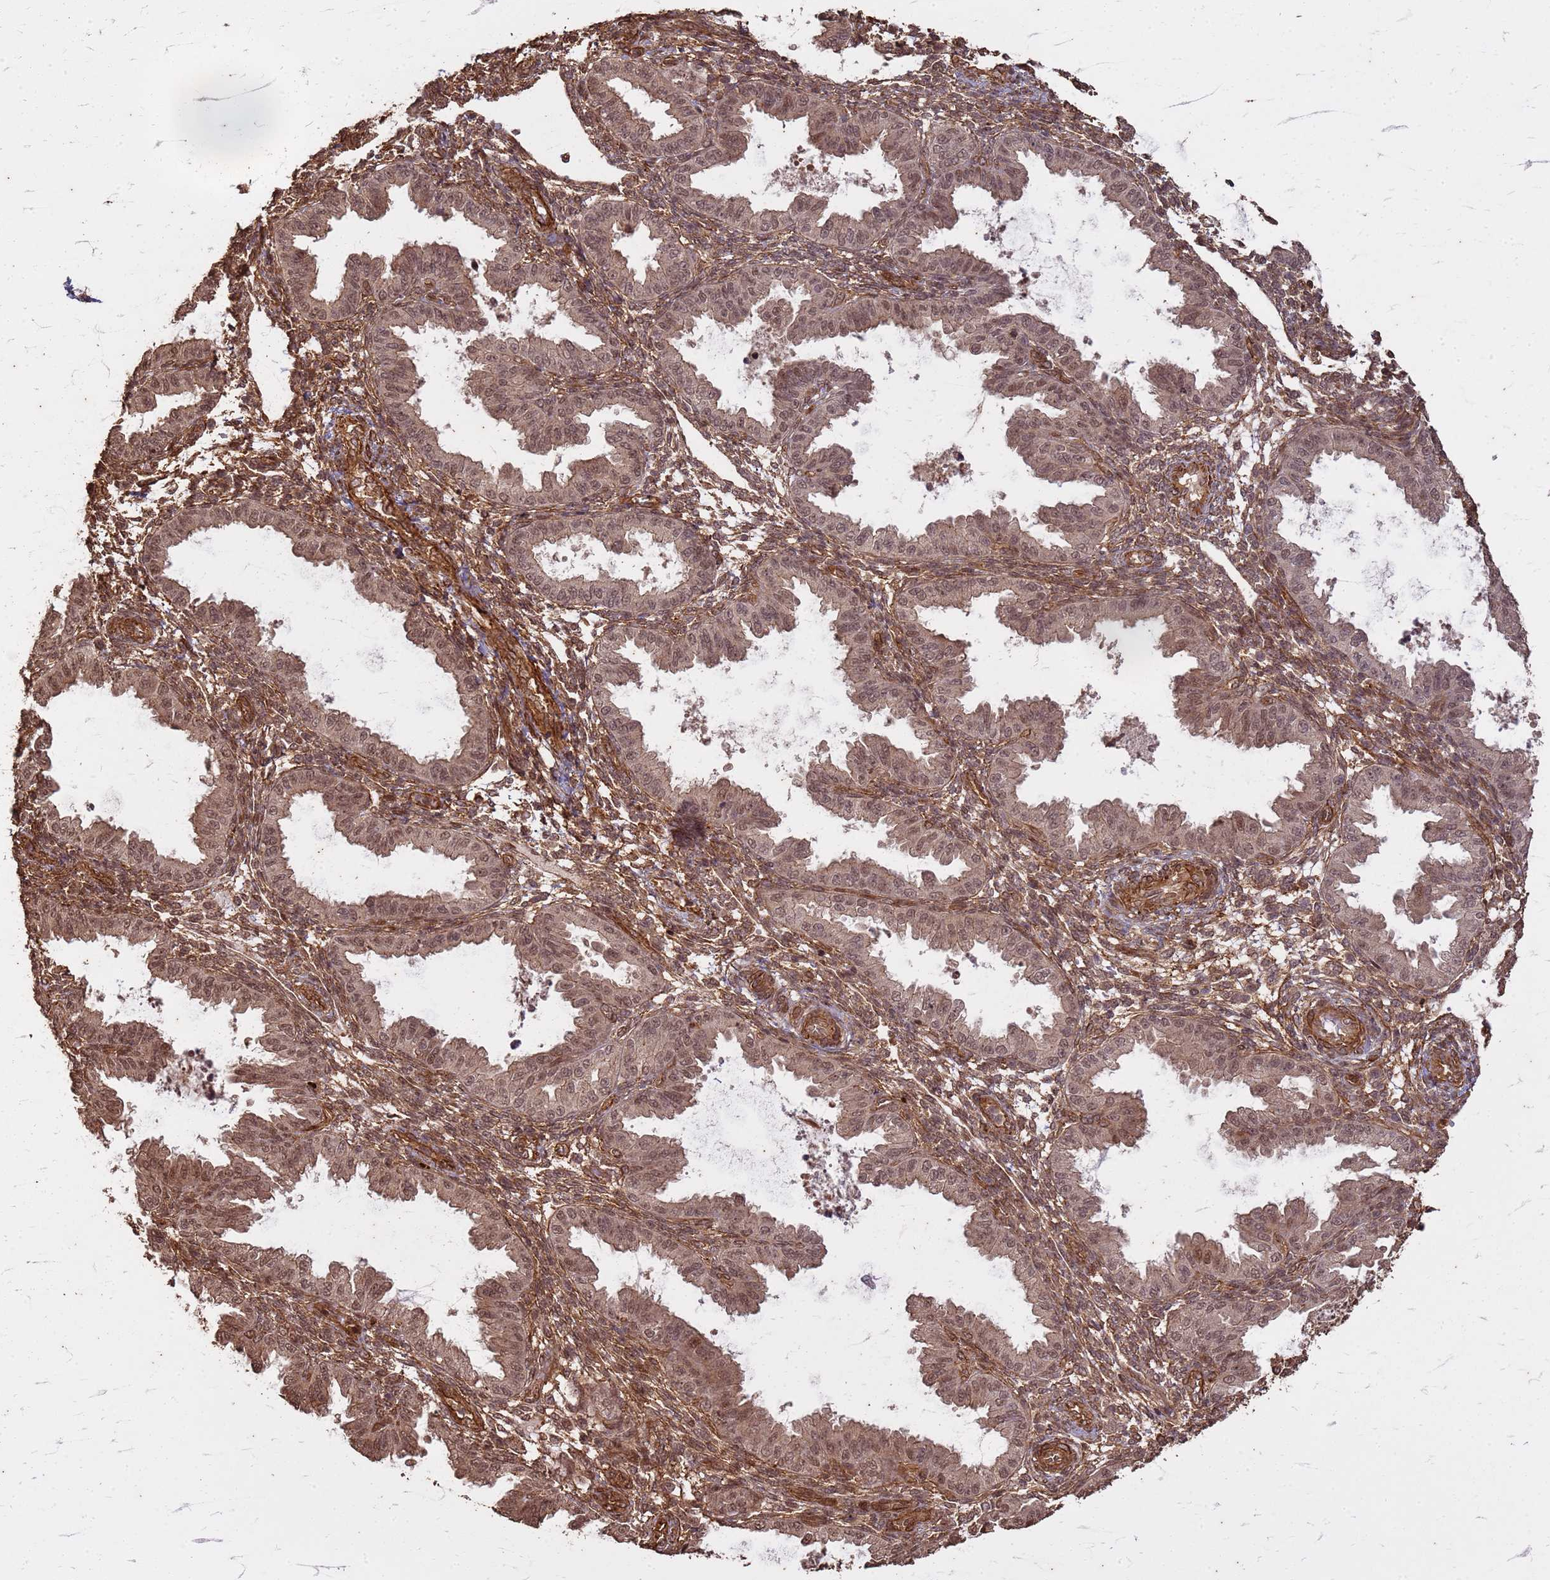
{"staining": {"intensity": "moderate", "quantity": "25%-75%", "location": "cytoplasmic/membranous"}, "tissue": "endometrium", "cell_type": "Cells in endometrial stroma", "image_type": "normal", "snomed": [{"axis": "morphology", "description": "Normal tissue, NOS"}, {"axis": "topography", "description": "Endometrium"}], "caption": "Immunohistochemistry image of normal endometrium: endometrium stained using immunohistochemistry (IHC) demonstrates medium levels of moderate protein expression localized specifically in the cytoplasmic/membranous of cells in endometrial stroma, appearing as a cytoplasmic/membranous brown color.", "gene": "KIF26A", "patient": {"sex": "female", "age": 33}}